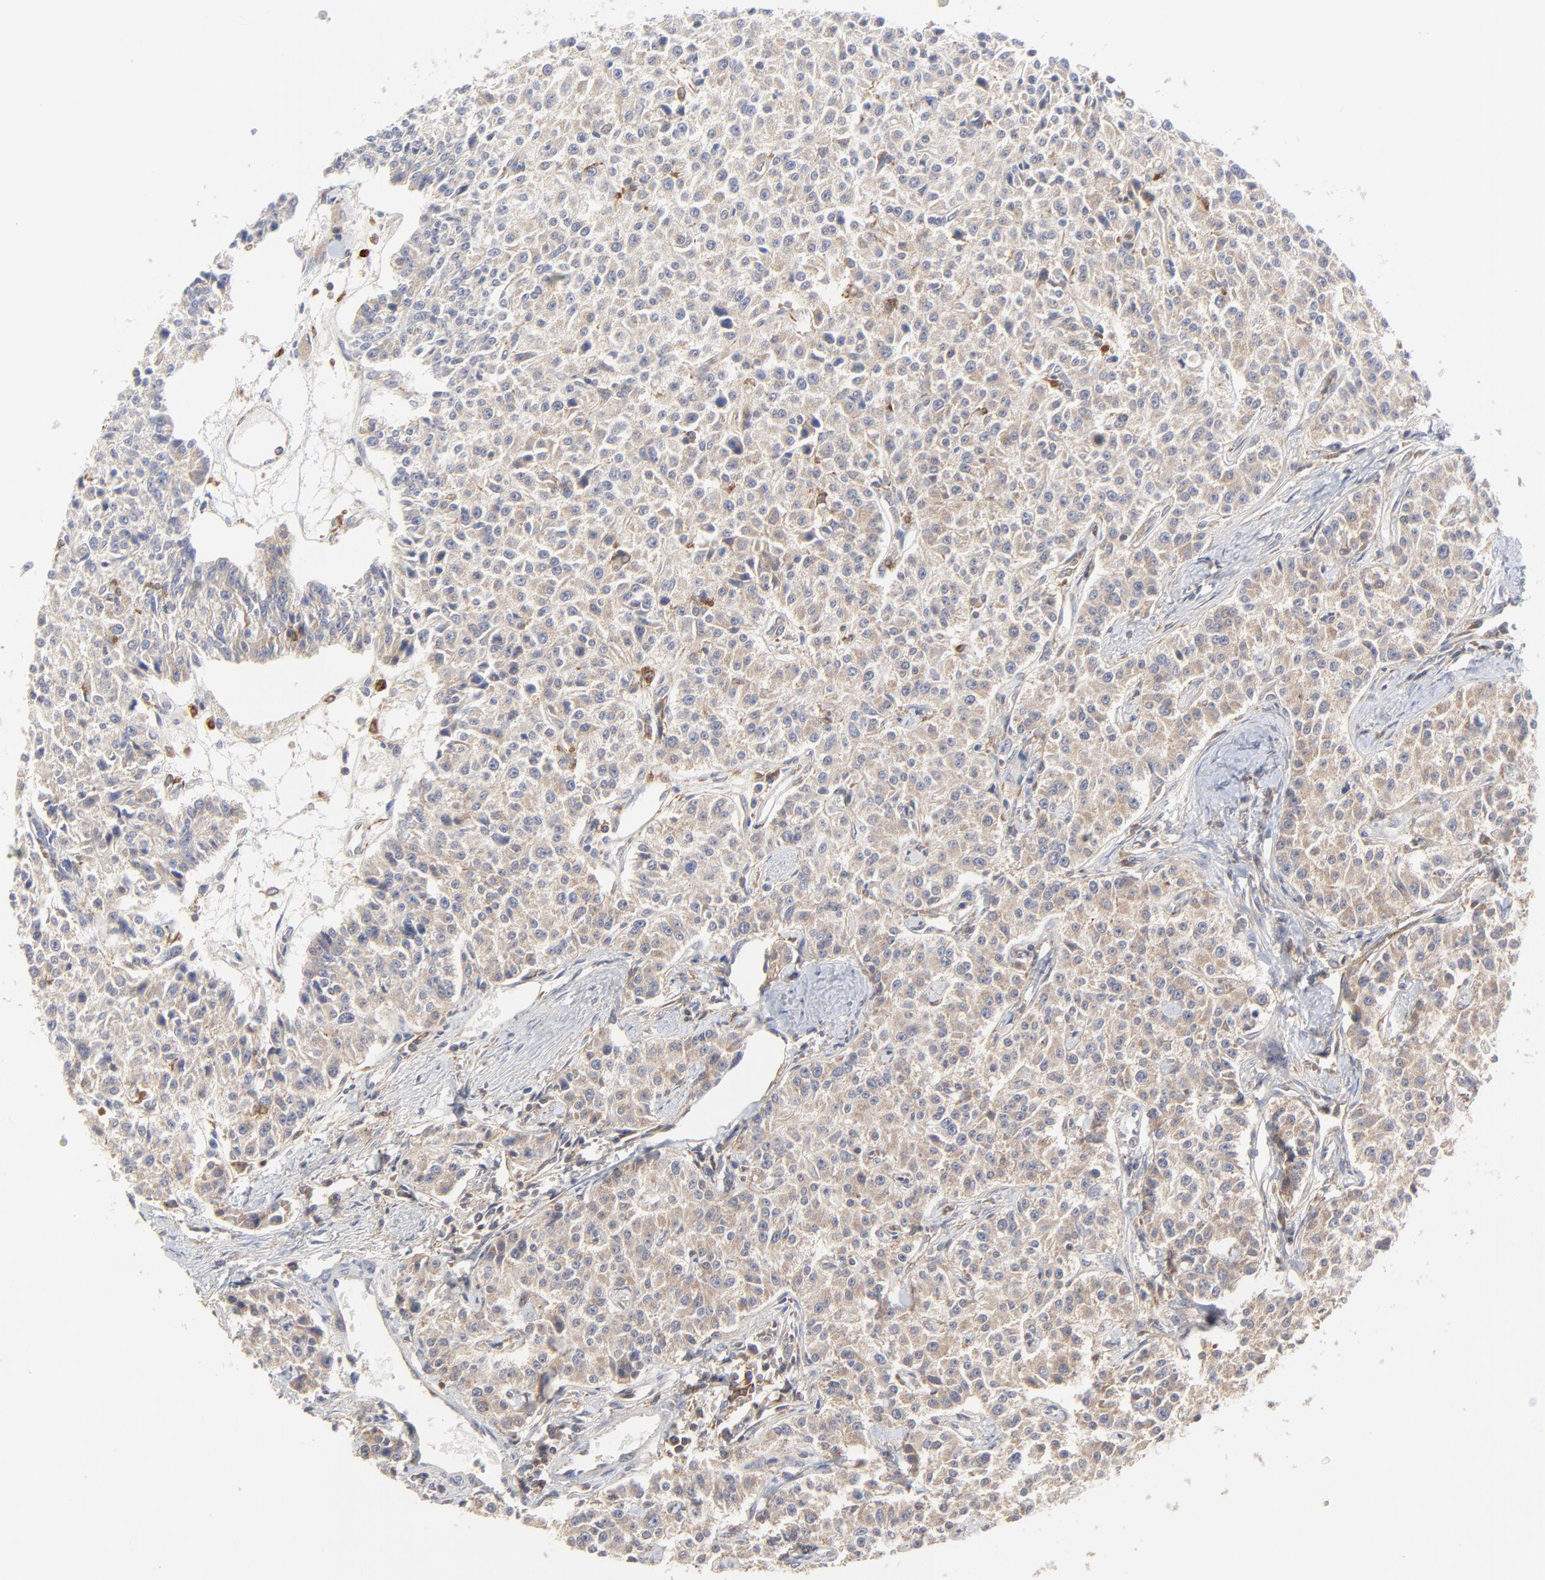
{"staining": {"intensity": "weak", "quantity": ">75%", "location": "cytoplasmic/membranous"}, "tissue": "carcinoid", "cell_type": "Tumor cells", "image_type": "cancer", "snomed": [{"axis": "morphology", "description": "Carcinoid, malignant, NOS"}, {"axis": "topography", "description": "Stomach"}], "caption": "Protein staining demonstrates weak cytoplasmic/membranous staining in approximately >75% of tumor cells in carcinoid. The protein of interest is shown in brown color, while the nuclei are stained blue.", "gene": "RAB9A", "patient": {"sex": "female", "age": 76}}